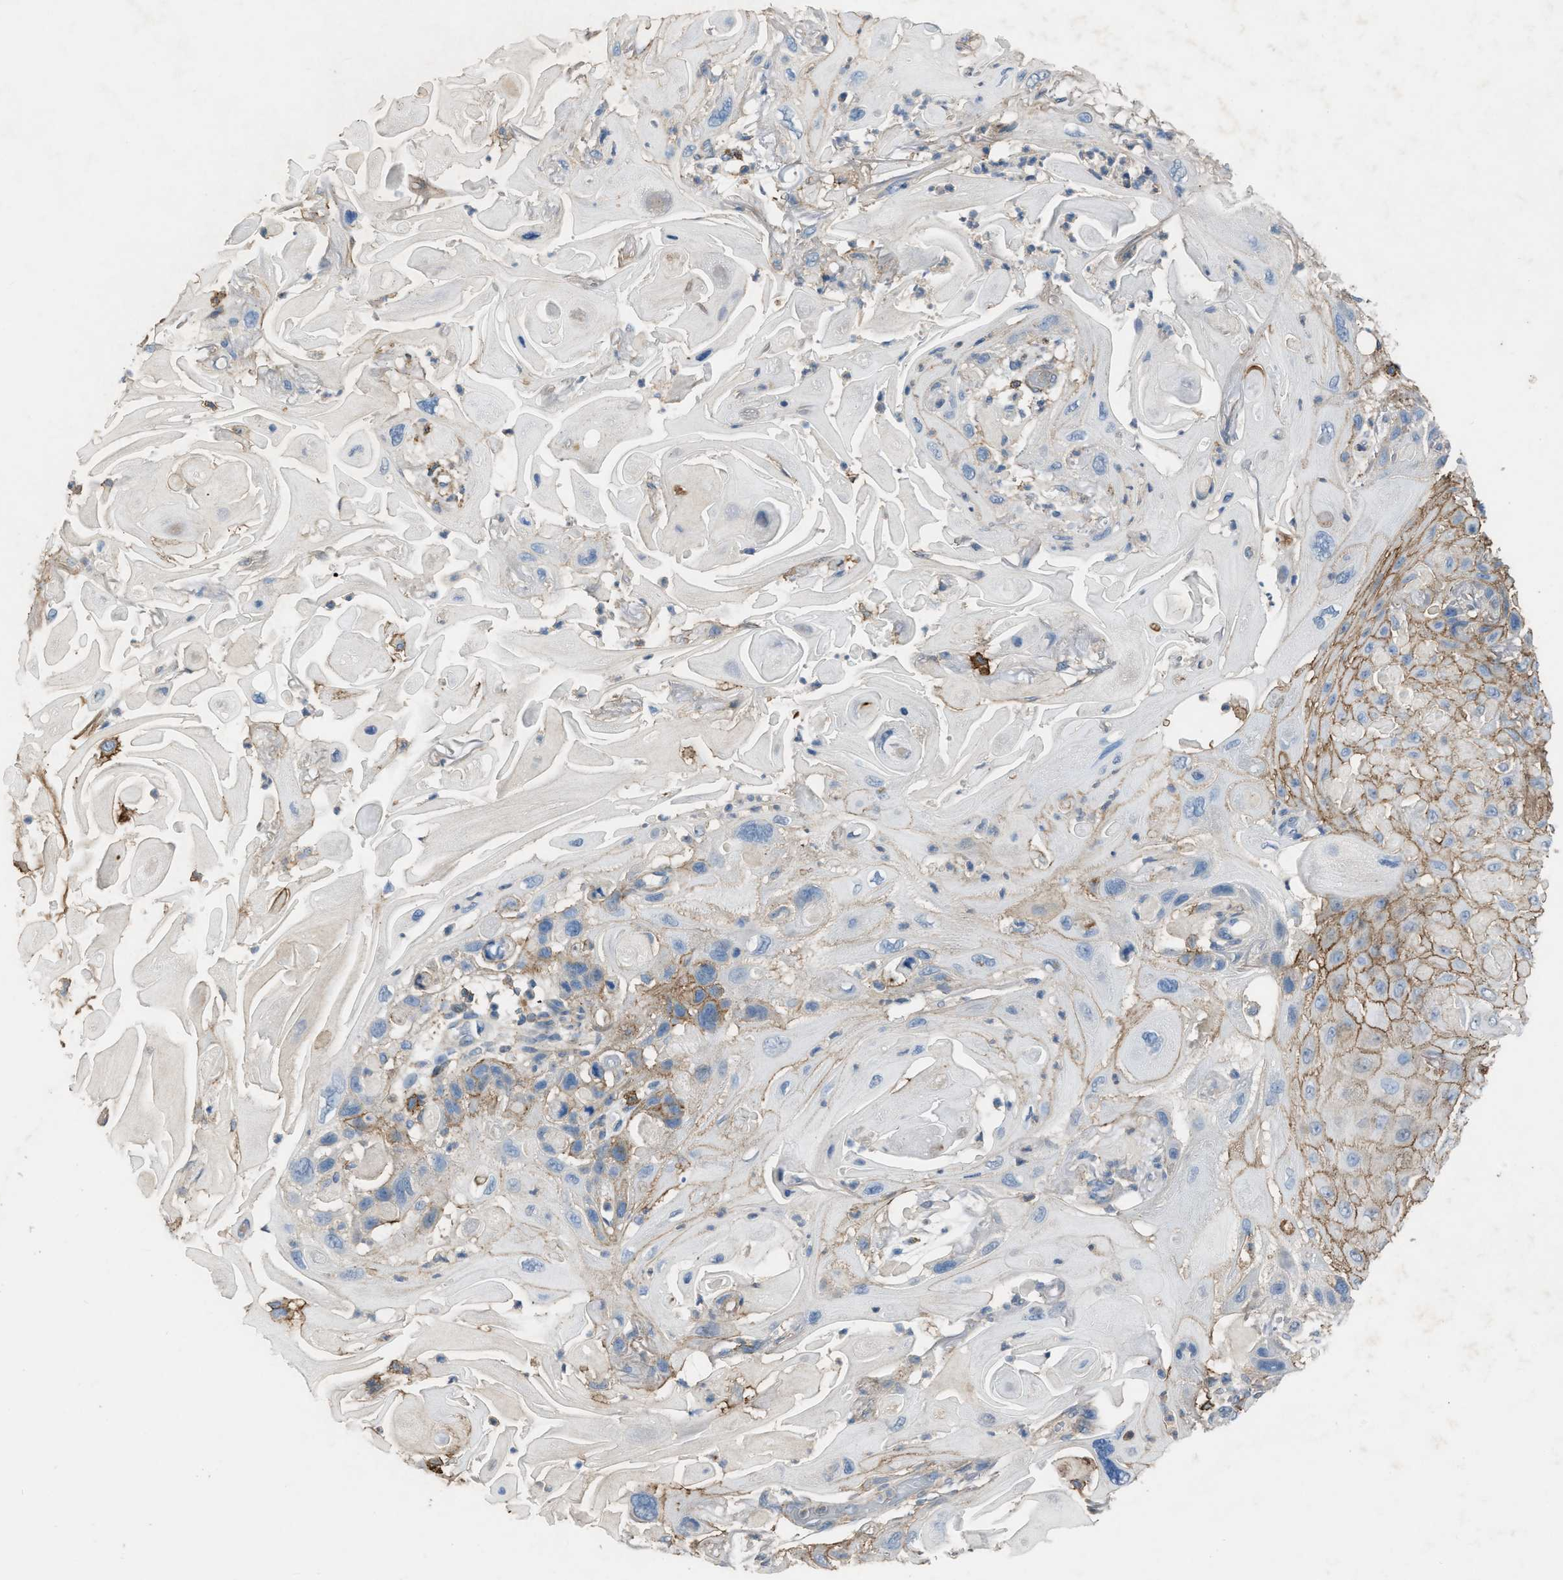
{"staining": {"intensity": "moderate", "quantity": "25%-75%", "location": "cytoplasmic/membranous"}, "tissue": "skin cancer", "cell_type": "Tumor cells", "image_type": "cancer", "snomed": [{"axis": "morphology", "description": "Squamous cell carcinoma, NOS"}, {"axis": "topography", "description": "Skin"}], "caption": "High-power microscopy captured an immunohistochemistry (IHC) histopathology image of skin squamous cell carcinoma, revealing moderate cytoplasmic/membranous staining in approximately 25%-75% of tumor cells.", "gene": "OR51E1", "patient": {"sex": "female", "age": 77}}